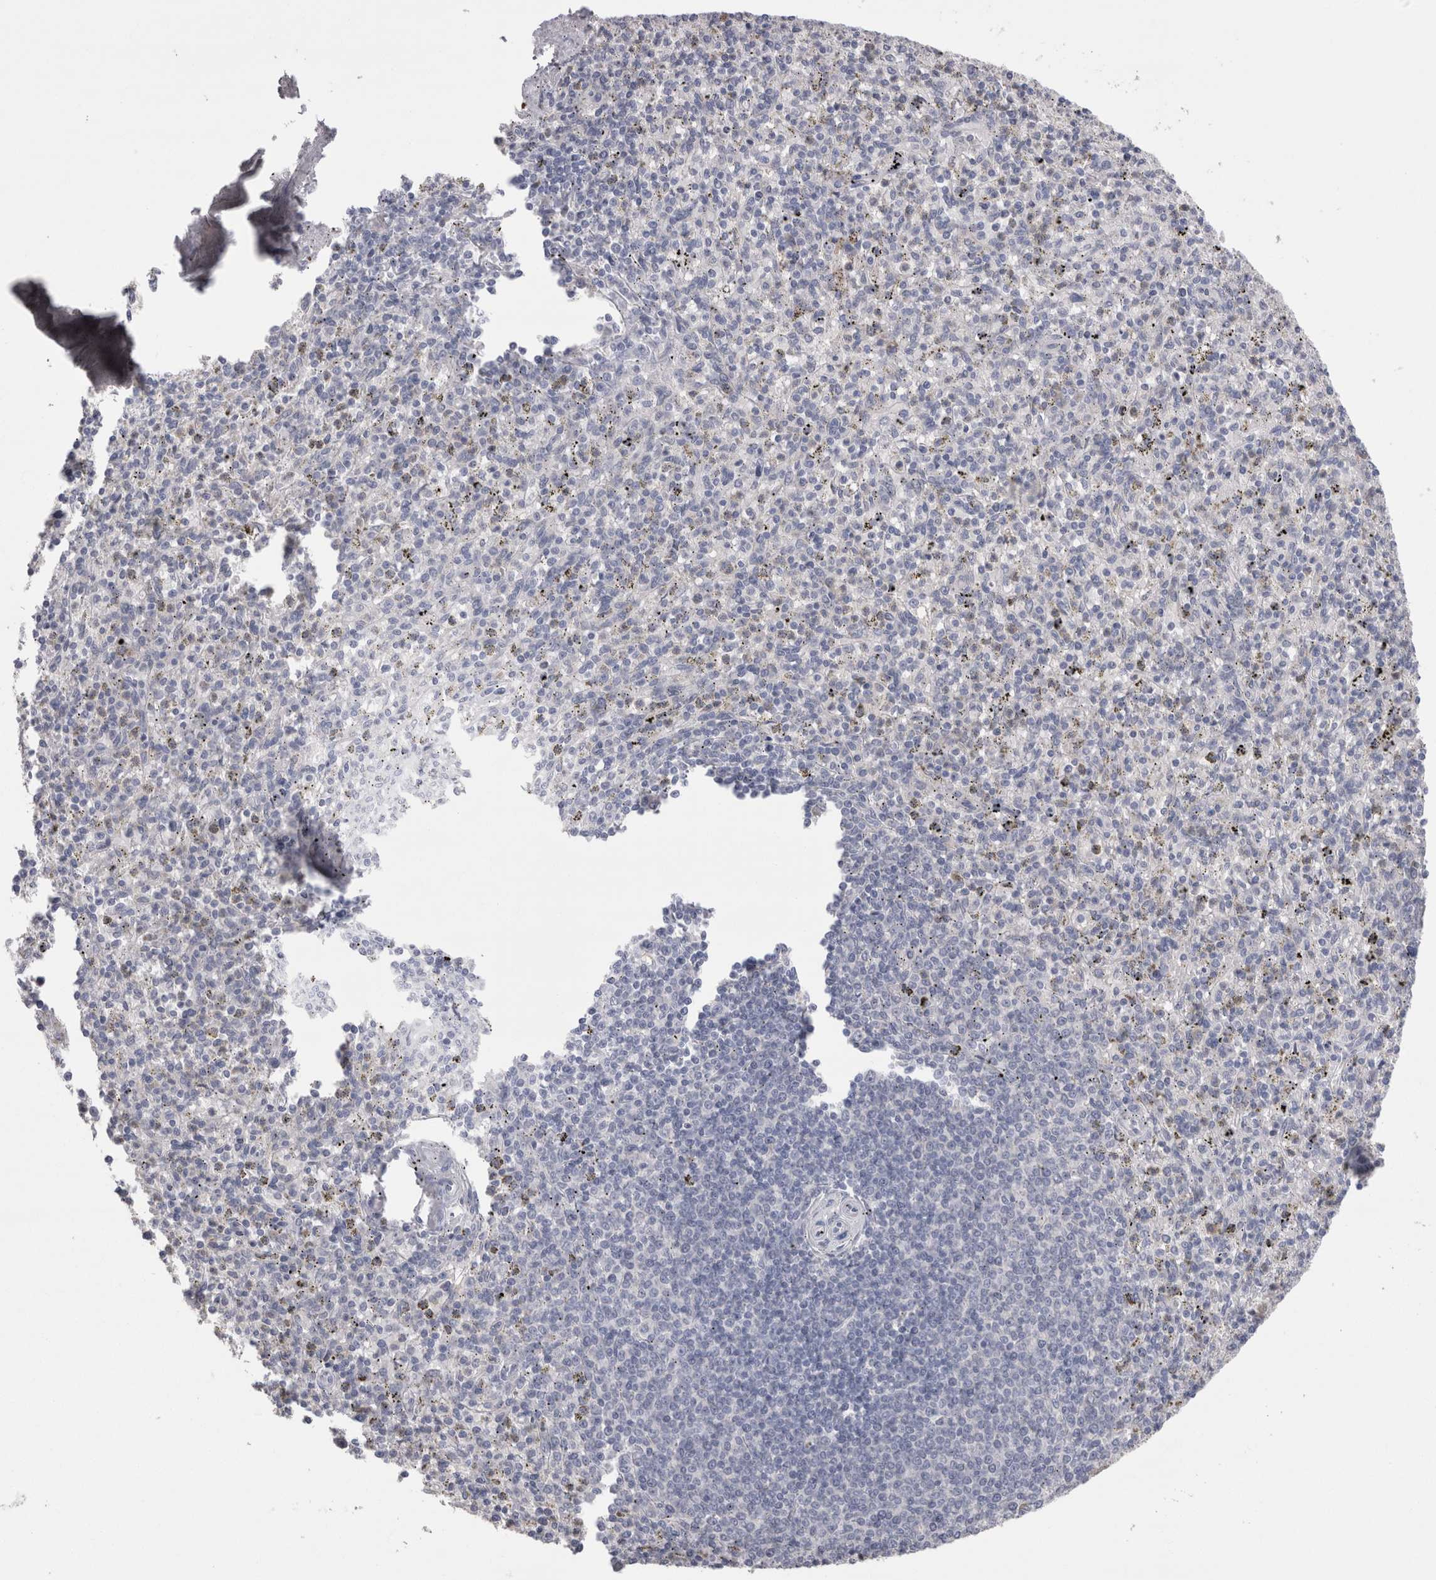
{"staining": {"intensity": "negative", "quantity": "none", "location": "none"}, "tissue": "spleen", "cell_type": "Cells in red pulp", "image_type": "normal", "snomed": [{"axis": "morphology", "description": "Normal tissue, NOS"}, {"axis": "topography", "description": "Spleen"}], "caption": "Spleen was stained to show a protein in brown. There is no significant positivity in cells in red pulp. (DAB (3,3'-diaminobenzidine) immunohistochemistry visualized using brightfield microscopy, high magnification).", "gene": "REG1A", "patient": {"sex": "male", "age": 72}}